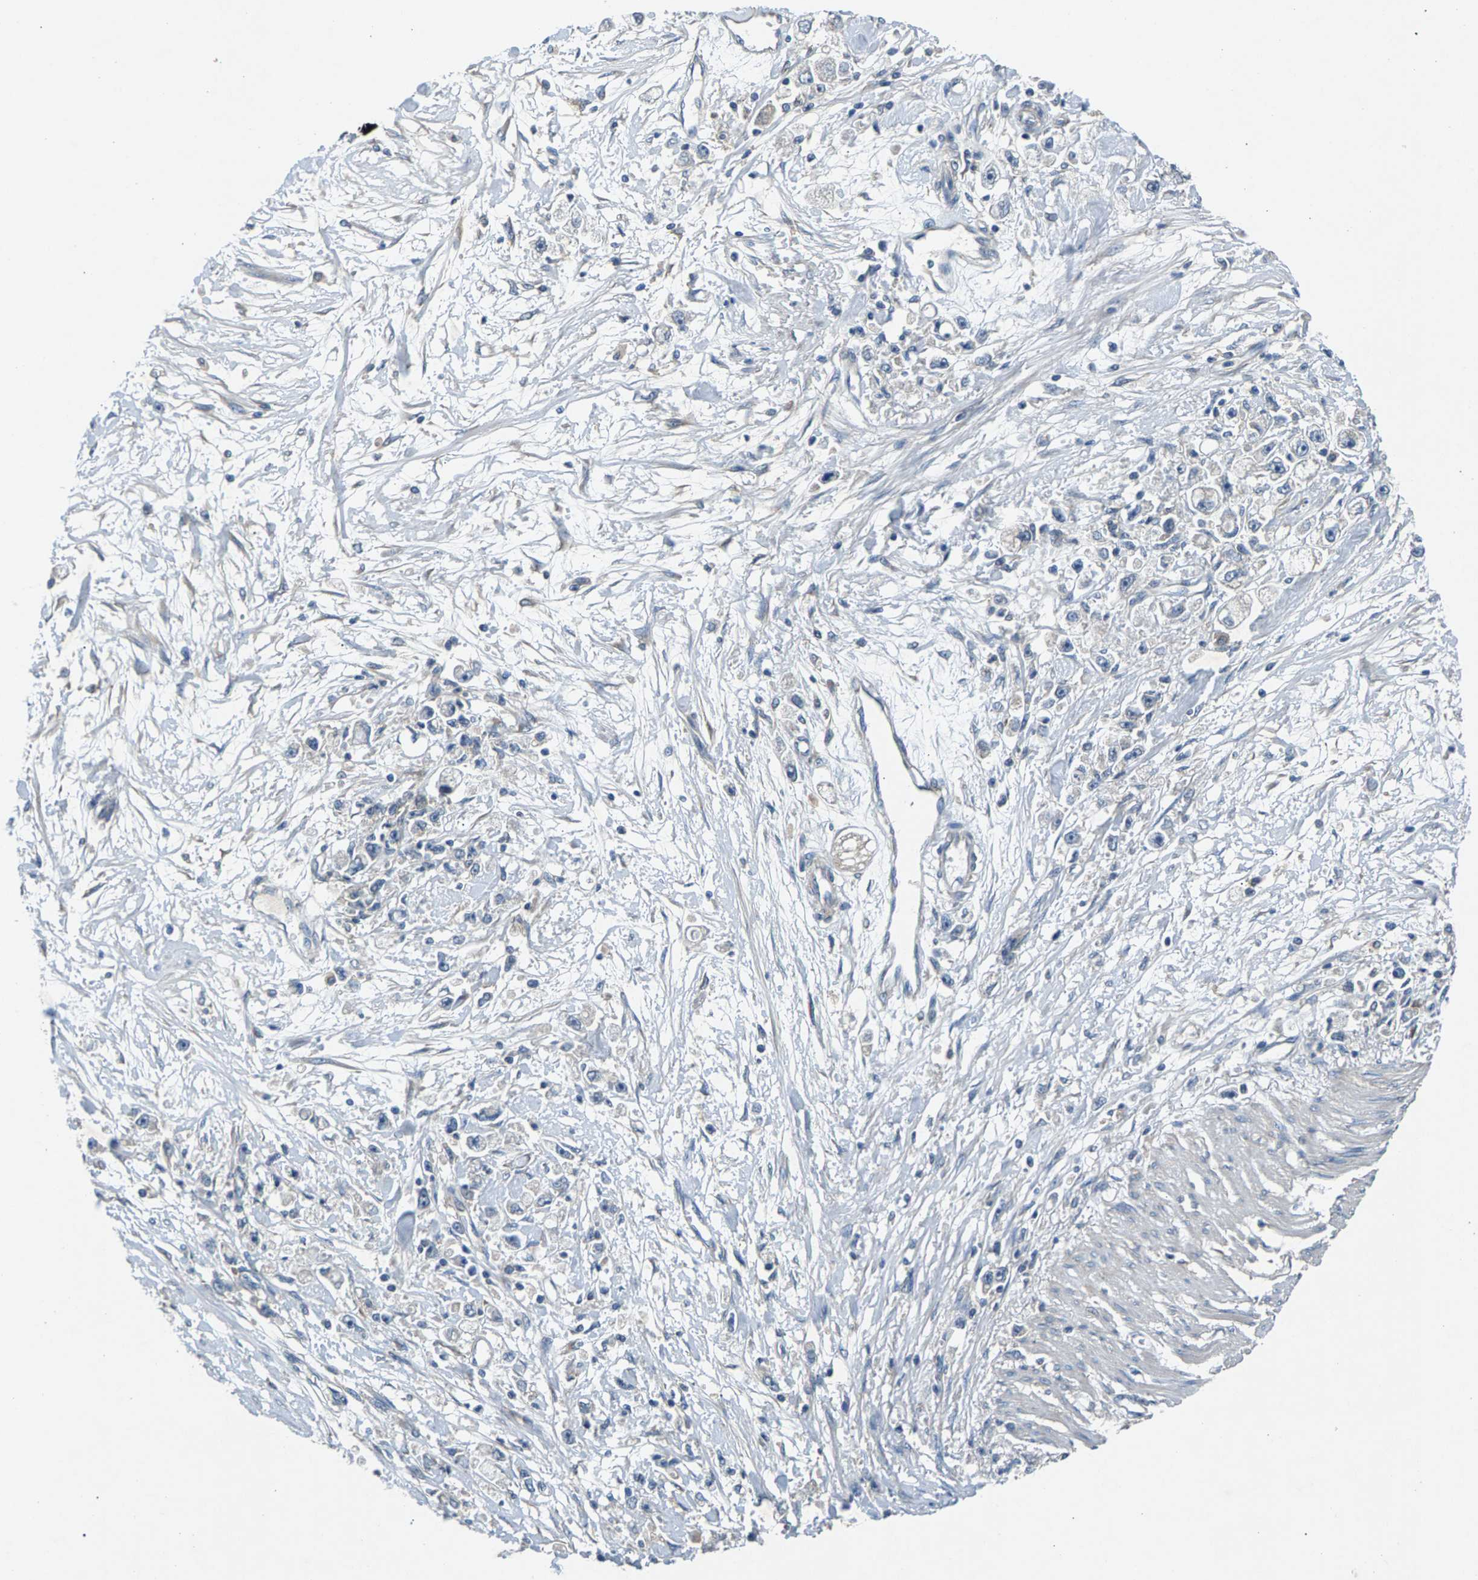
{"staining": {"intensity": "negative", "quantity": "none", "location": "none"}, "tissue": "stomach cancer", "cell_type": "Tumor cells", "image_type": "cancer", "snomed": [{"axis": "morphology", "description": "Adenocarcinoma, NOS"}, {"axis": "topography", "description": "Stomach"}], "caption": "There is no significant staining in tumor cells of stomach adenocarcinoma.", "gene": "NT5C", "patient": {"sex": "female", "age": 59}}